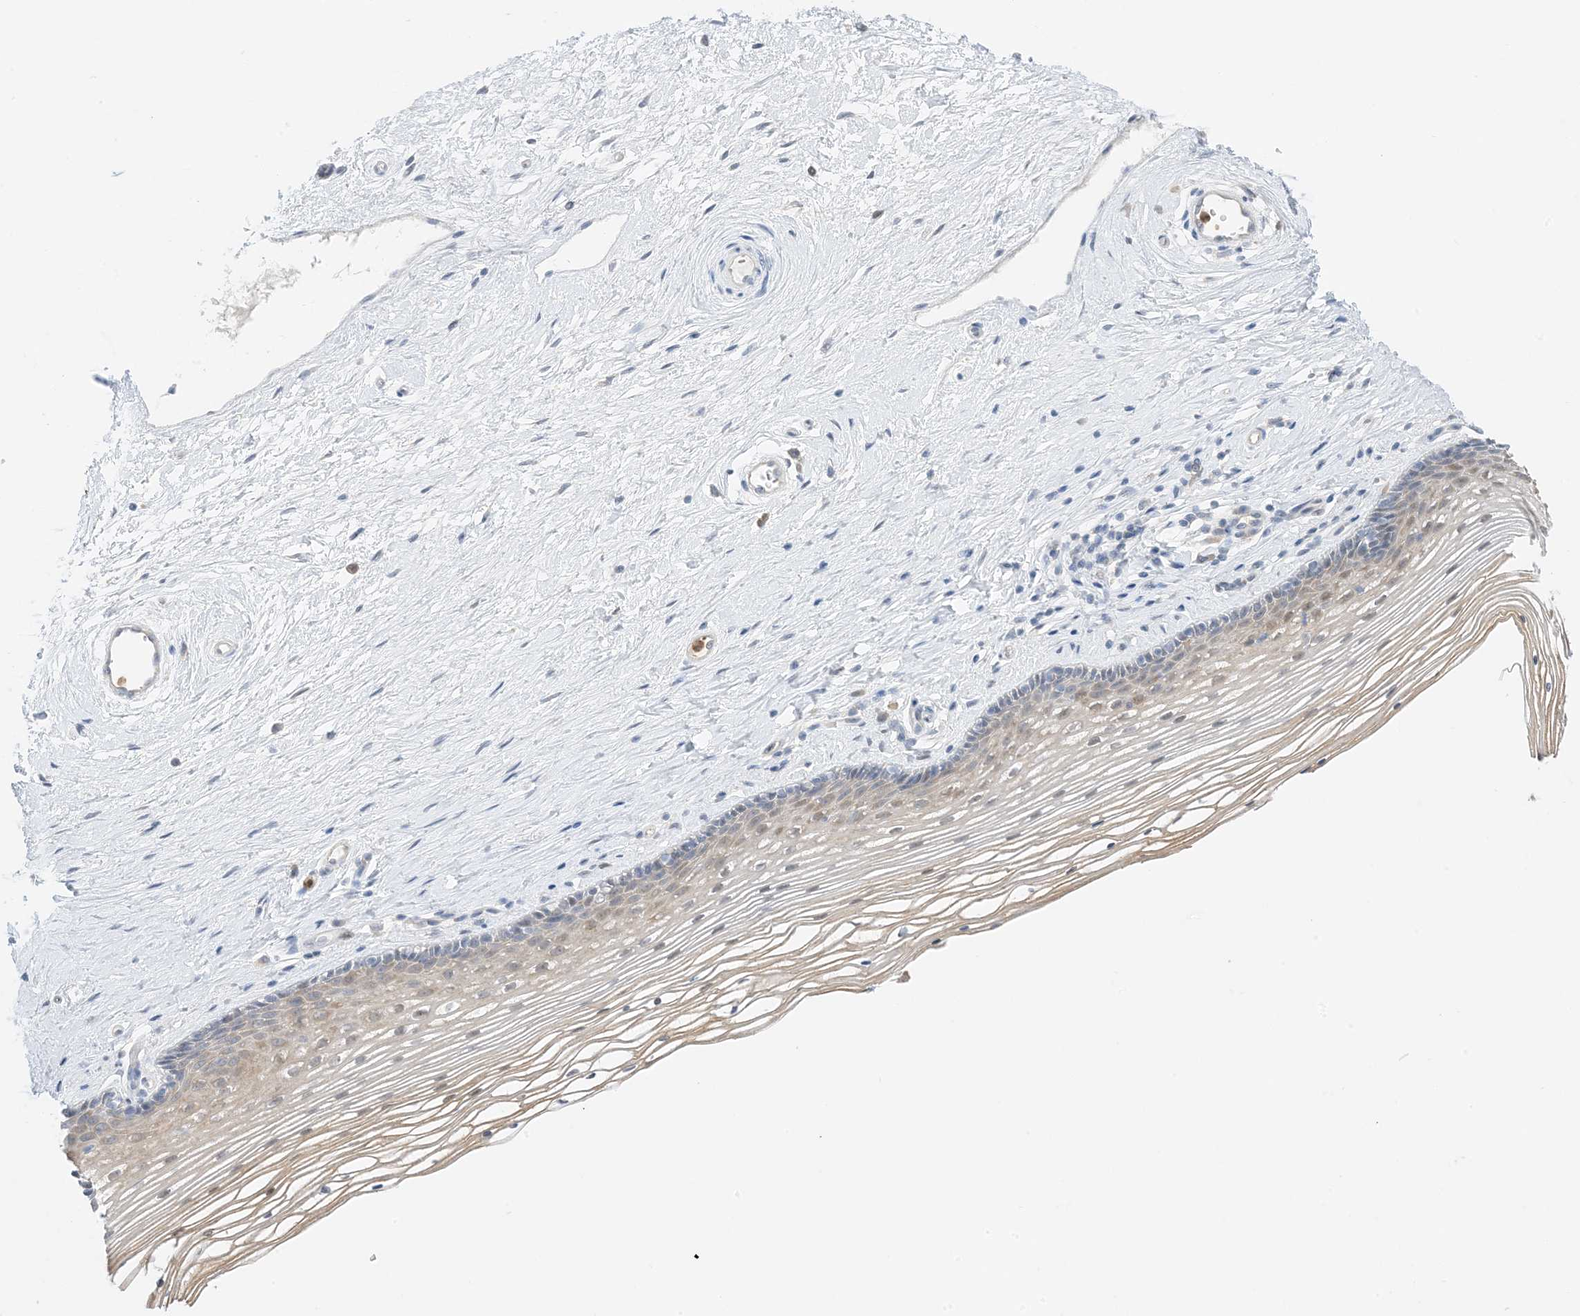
{"staining": {"intensity": "negative", "quantity": "none", "location": "none"}, "tissue": "vagina", "cell_type": "Squamous epithelial cells", "image_type": "normal", "snomed": [{"axis": "morphology", "description": "Normal tissue, NOS"}, {"axis": "topography", "description": "Vagina"}], "caption": "Vagina stained for a protein using IHC shows no staining squamous epithelial cells.", "gene": "KIFBP", "patient": {"sex": "female", "age": 46}}